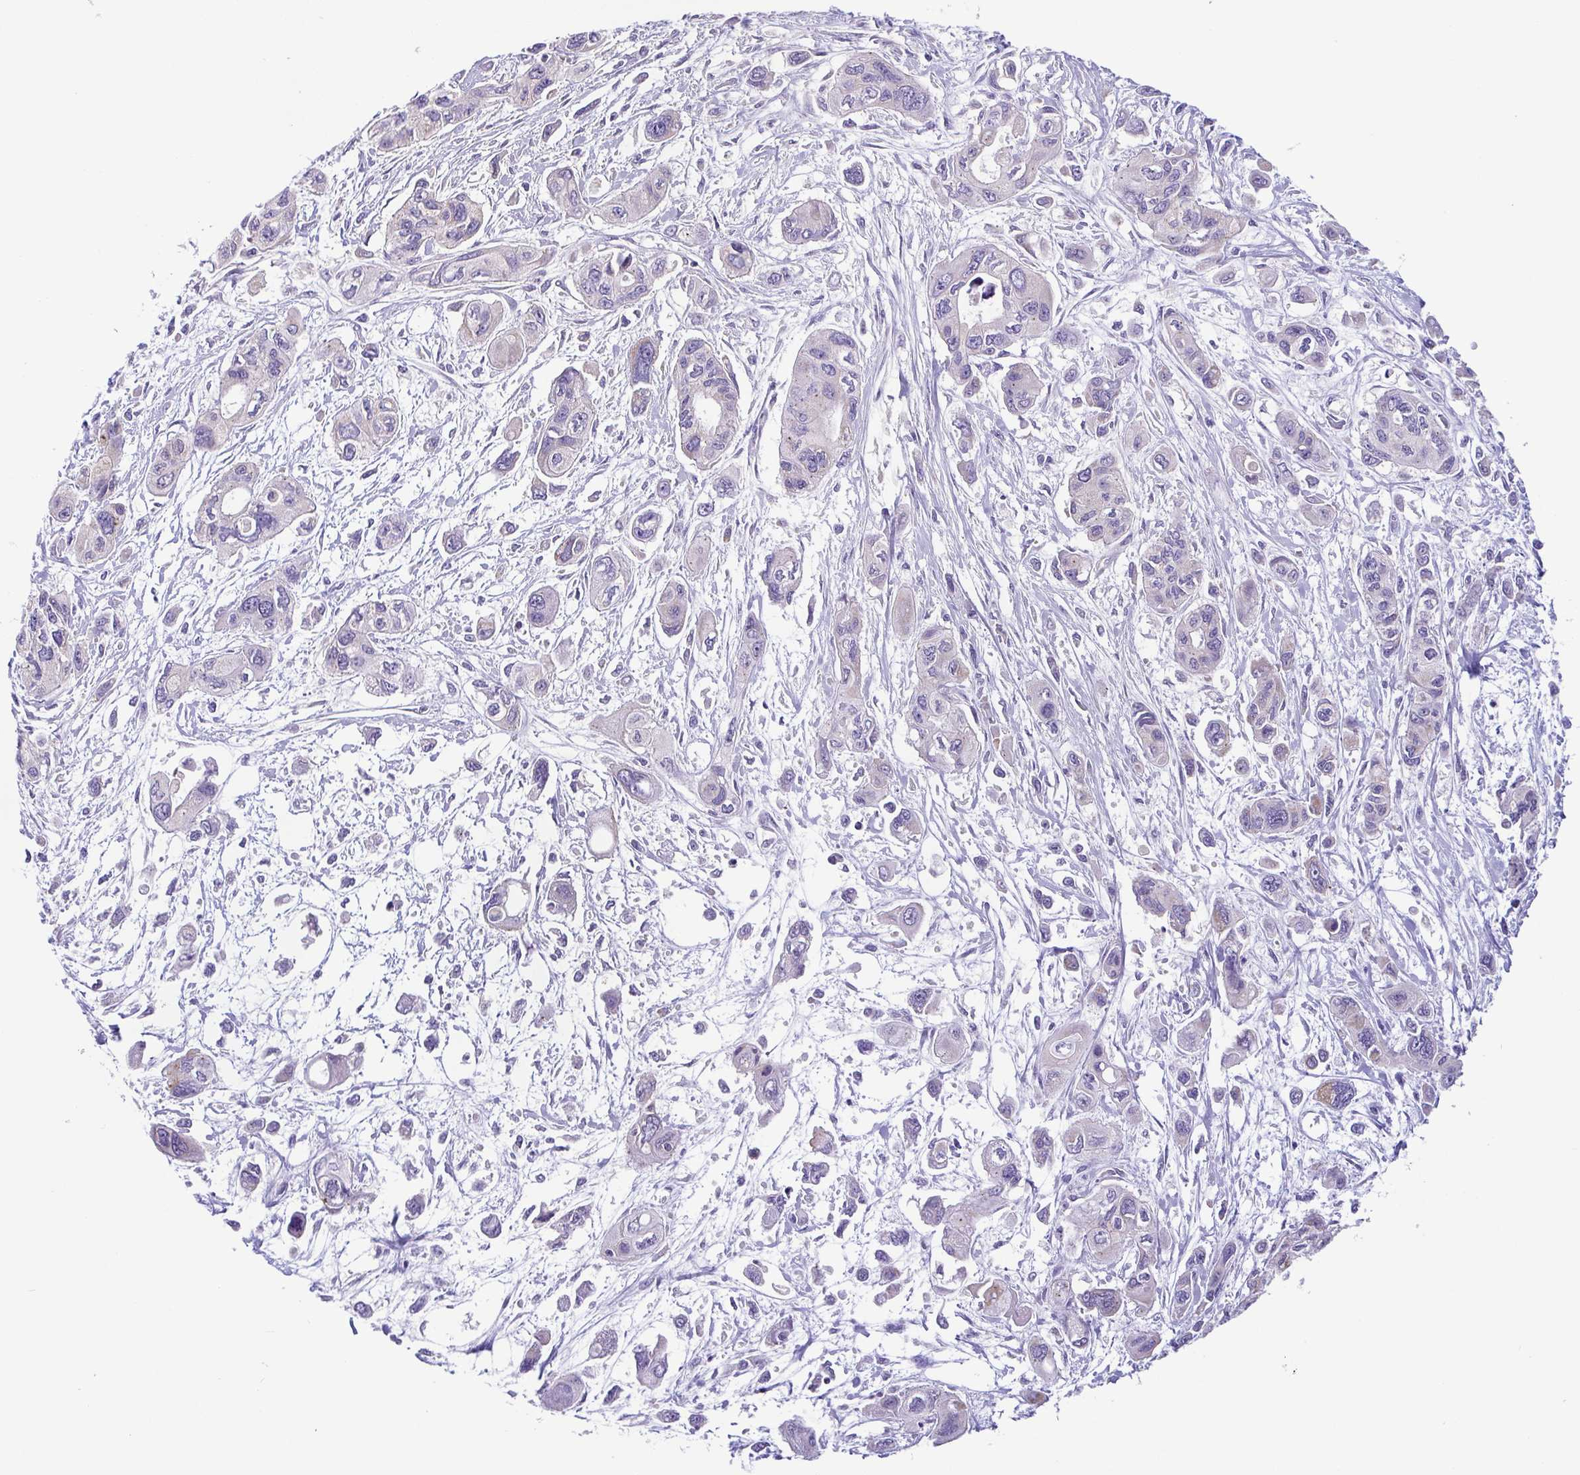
{"staining": {"intensity": "negative", "quantity": "none", "location": "none"}, "tissue": "pancreatic cancer", "cell_type": "Tumor cells", "image_type": "cancer", "snomed": [{"axis": "morphology", "description": "Adenocarcinoma, NOS"}, {"axis": "topography", "description": "Pancreas"}], "caption": "A high-resolution micrograph shows IHC staining of pancreatic adenocarcinoma, which shows no significant positivity in tumor cells.", "gene": "PLA2G12B", "patient": {"sex": "female", "age": 47}}